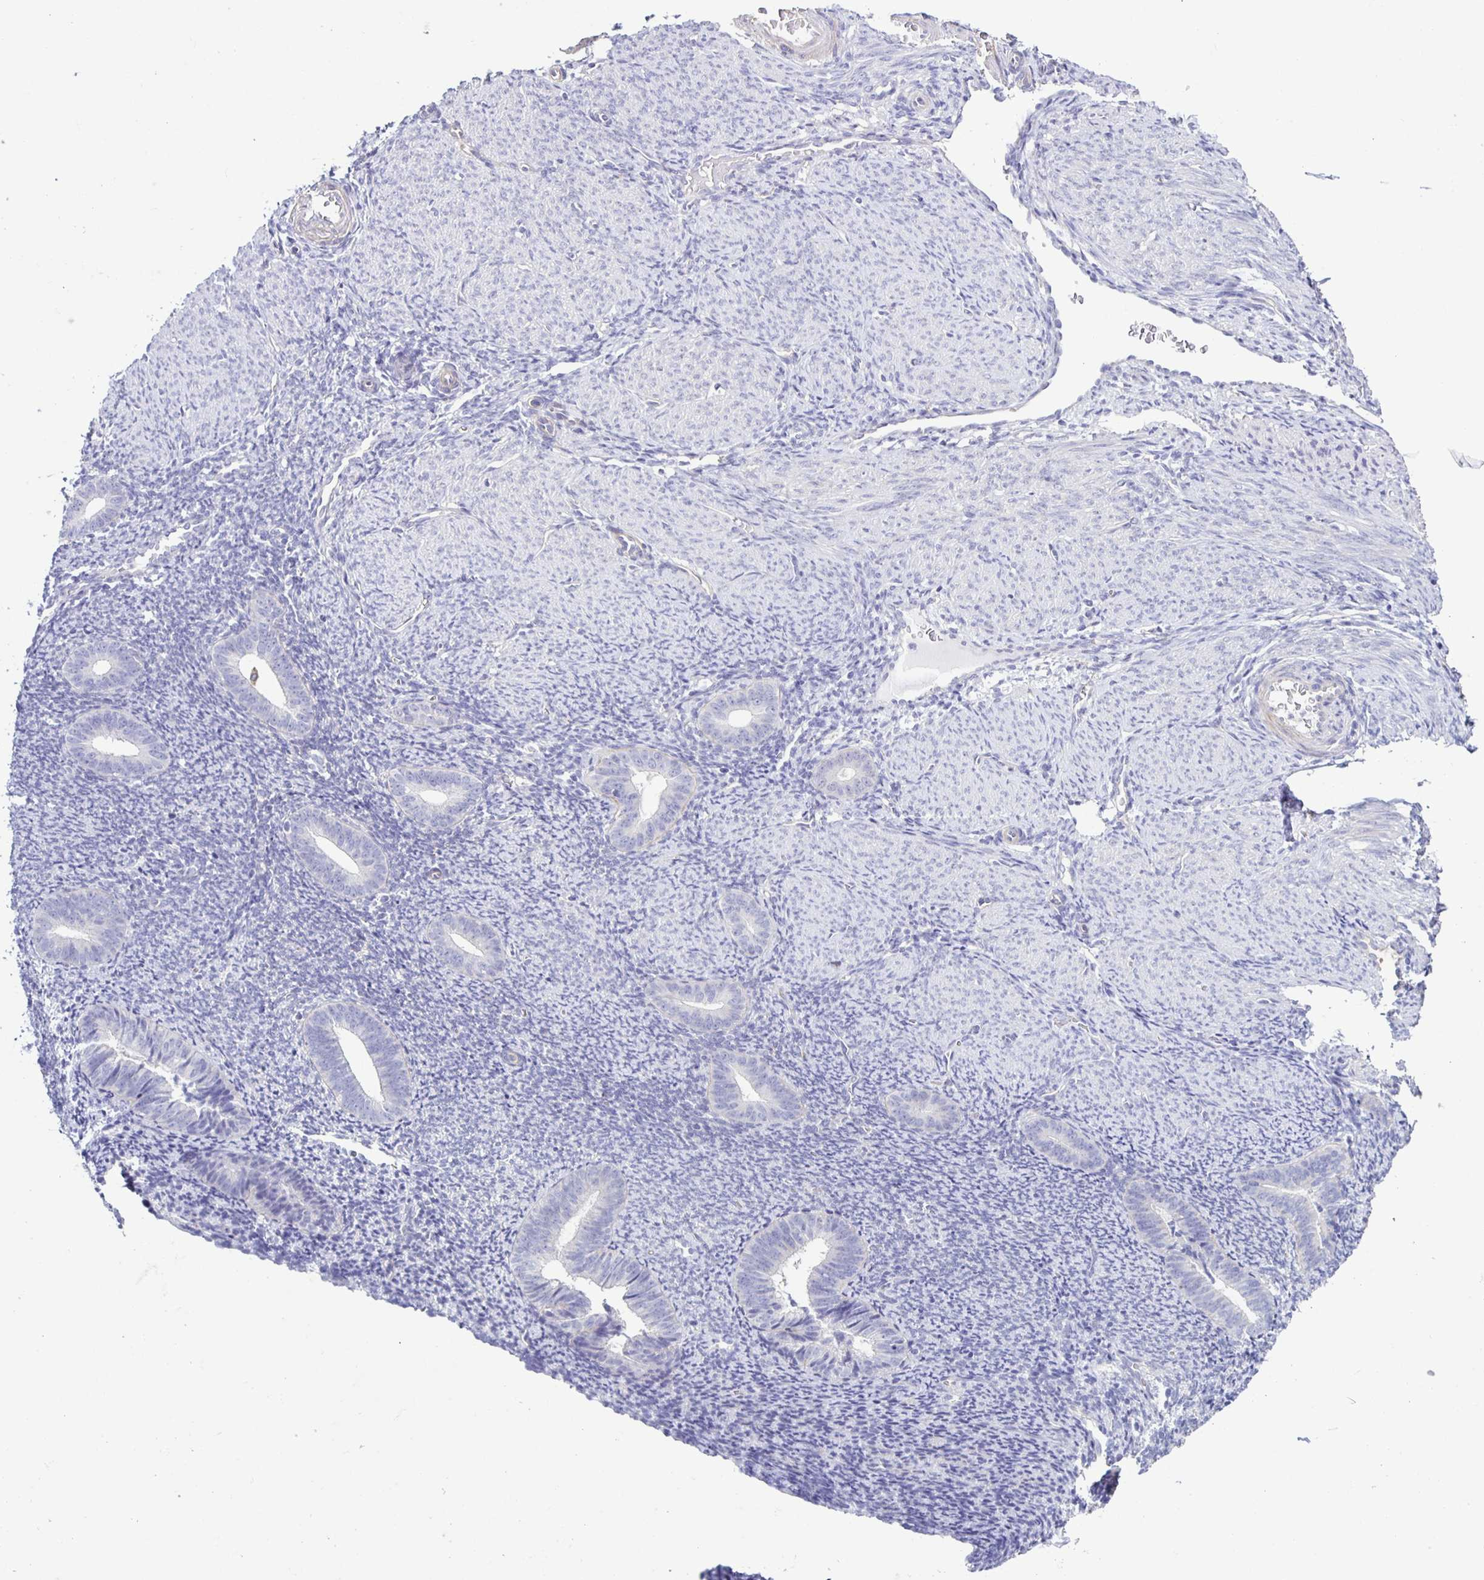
{"staining": {"intensity": "negative", "quantity": "none", "location": "none"}, "tissue": "endometrium", "cell_type": "Cells in endometrial stroma", "image_type": "normal", "snomed": [{"axis": "morphology", "description": "Normal tissue, NOS"}, {"axis": "topography", "description": "Endometrium"}], "caption": "Immunohistochemistry (IHC) micrograph of unremarkable human endometrium stained for a protein (brown), which demonstrates no positivity in cells in endometrial stroma. Brightfield microscopy of immunohistochemistry stained with DAB (3,3'-diaminobenzidine) (brown) and hematoxylin (blue), captured at high magnification.", "gene": "BOLL", "patient": {"sex": "female", "age": 39}}